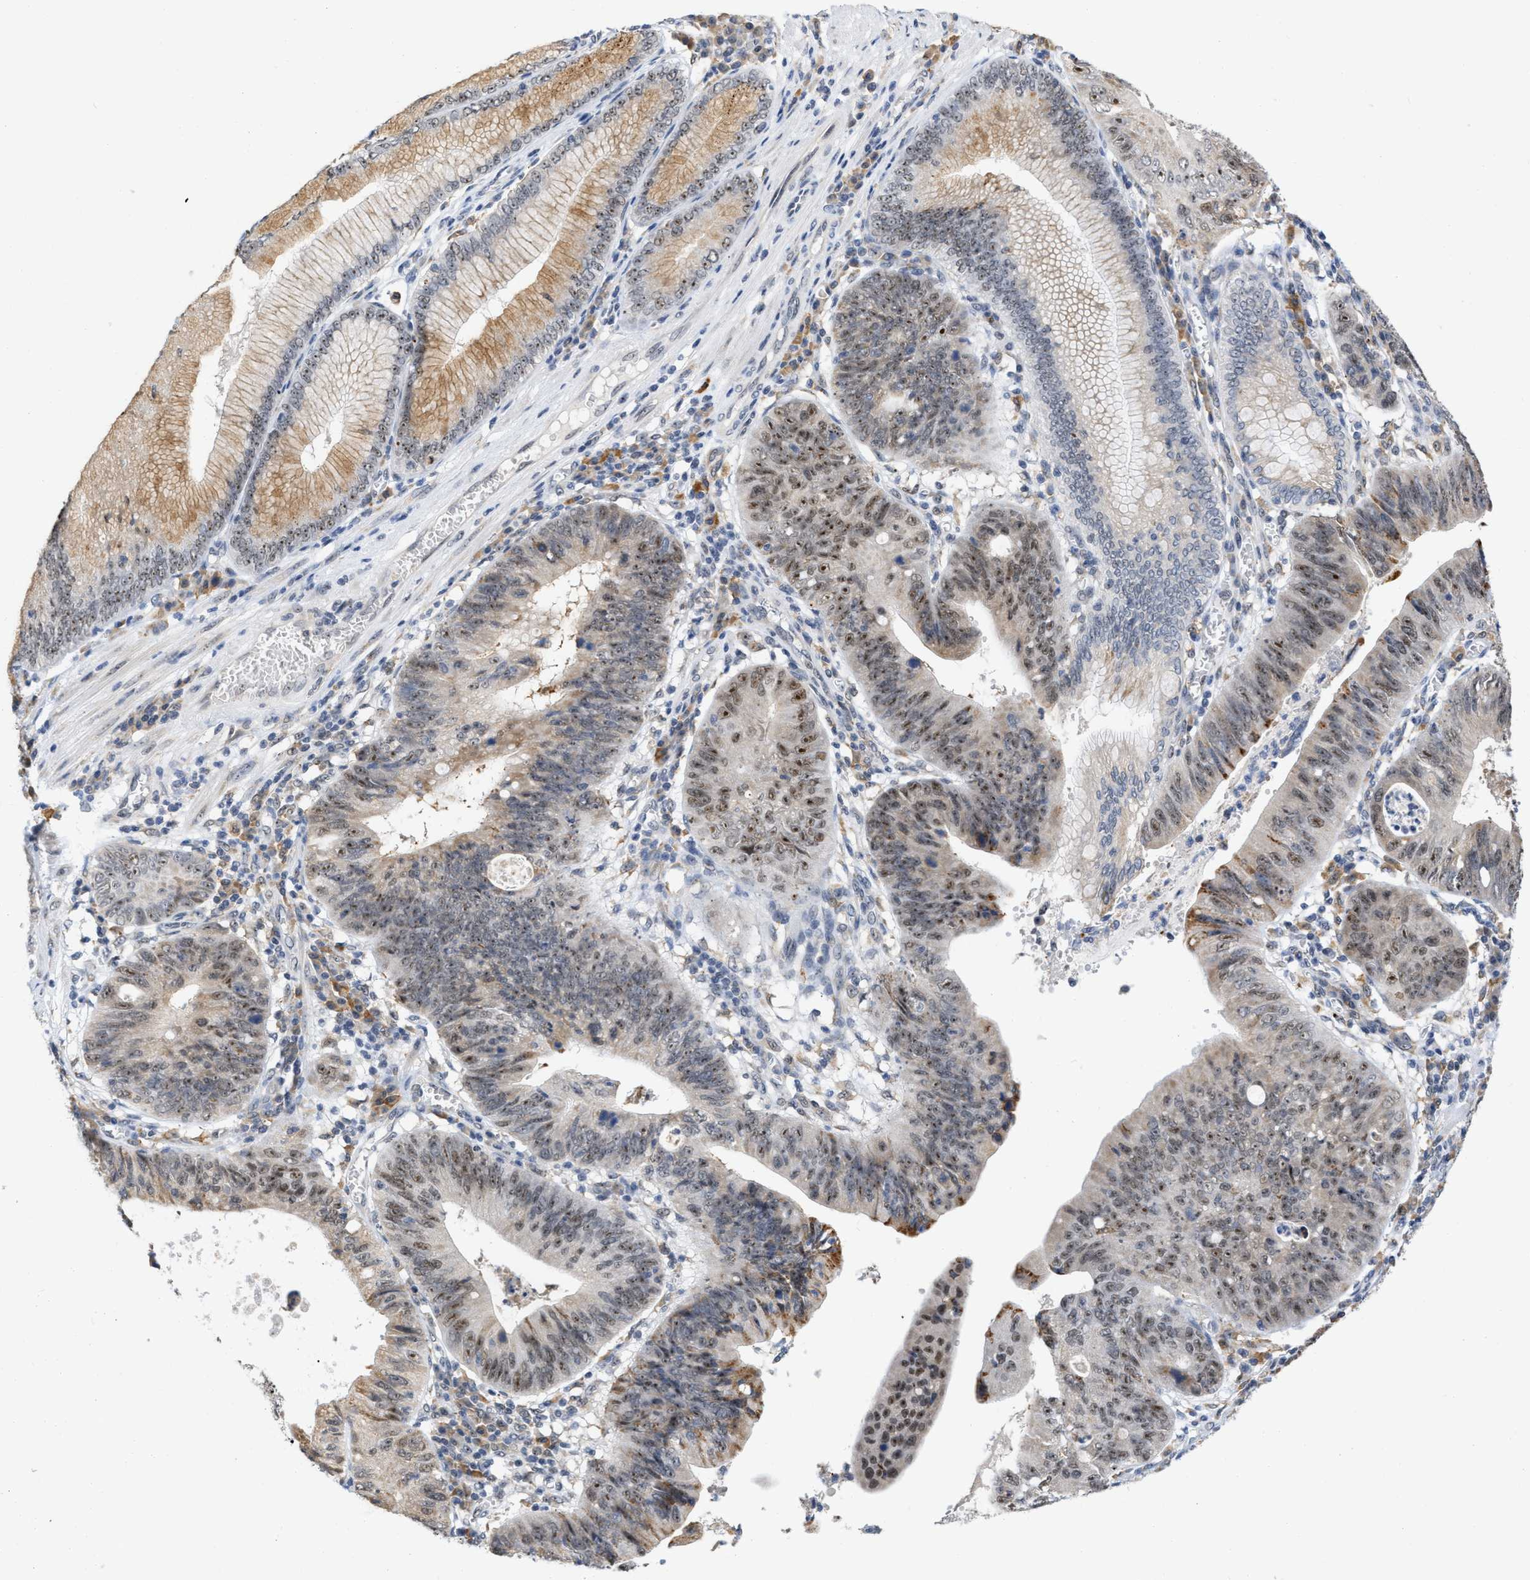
{"staining": {"intensity": "moderate", "quantity": ">75%", "location": "nuclear"}, "tissue": "stomach cancer", "cell_type": "Tumor cells", "image_type": "cancer", "snomed": [{"axis": "morphology", "description": "Adenocarcinoma, NOS"}, {"axis": "topography", "description": "Stomach"}], "caption": "Brown immunohistochemical staining in stomach cancer displays moderate nuclear staining in about >75% of tumor cells. (DAB (3,3'-diaminobenzidine) IHC with brightfield microscopy, high magnification).", "gene": "ELAC2", "patient": {"sex": "male", "age": 59}}